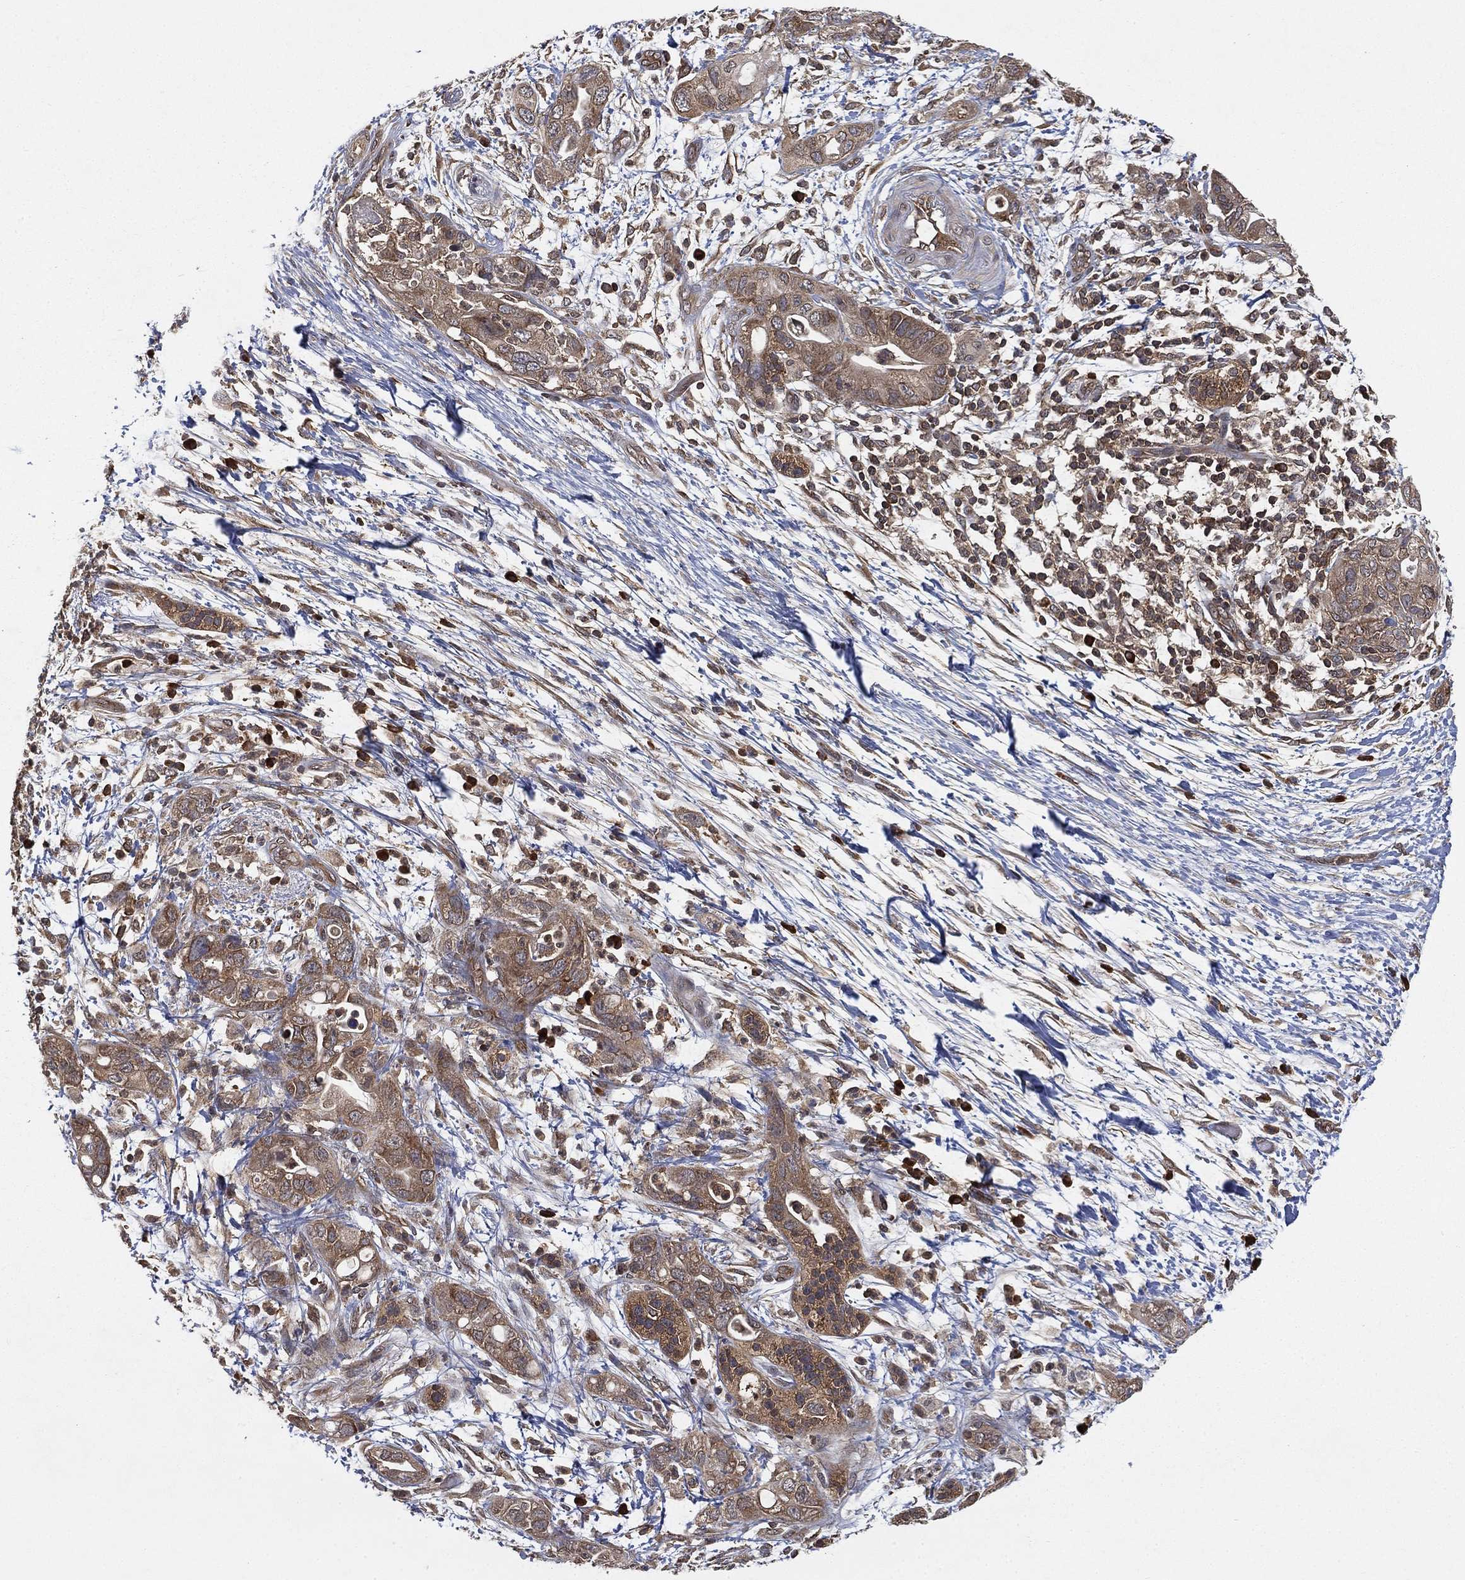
{"staining": {"intensity": "moderate", "quantity": "25%-75%", "location": "cytoplasmic/membranous"}, "tissue": "pancreatic cancer", "cell_type": "Tumor cells", "image_type": "cancer", "snomed": [{"axis": "morphology", "description": "Adenocarcinoma, NOS"}, {"axis": "topography", "description": "Pancreas"}], "caption": "Brown immunohistochemical staining in human pancreatic adenocarcinoma shows moderate cytoplasmic/membranous expression in approximately 25%-75% of tumor cells.", "gene": "UBA5", "patient": {"sex": "female", "age": 72}}